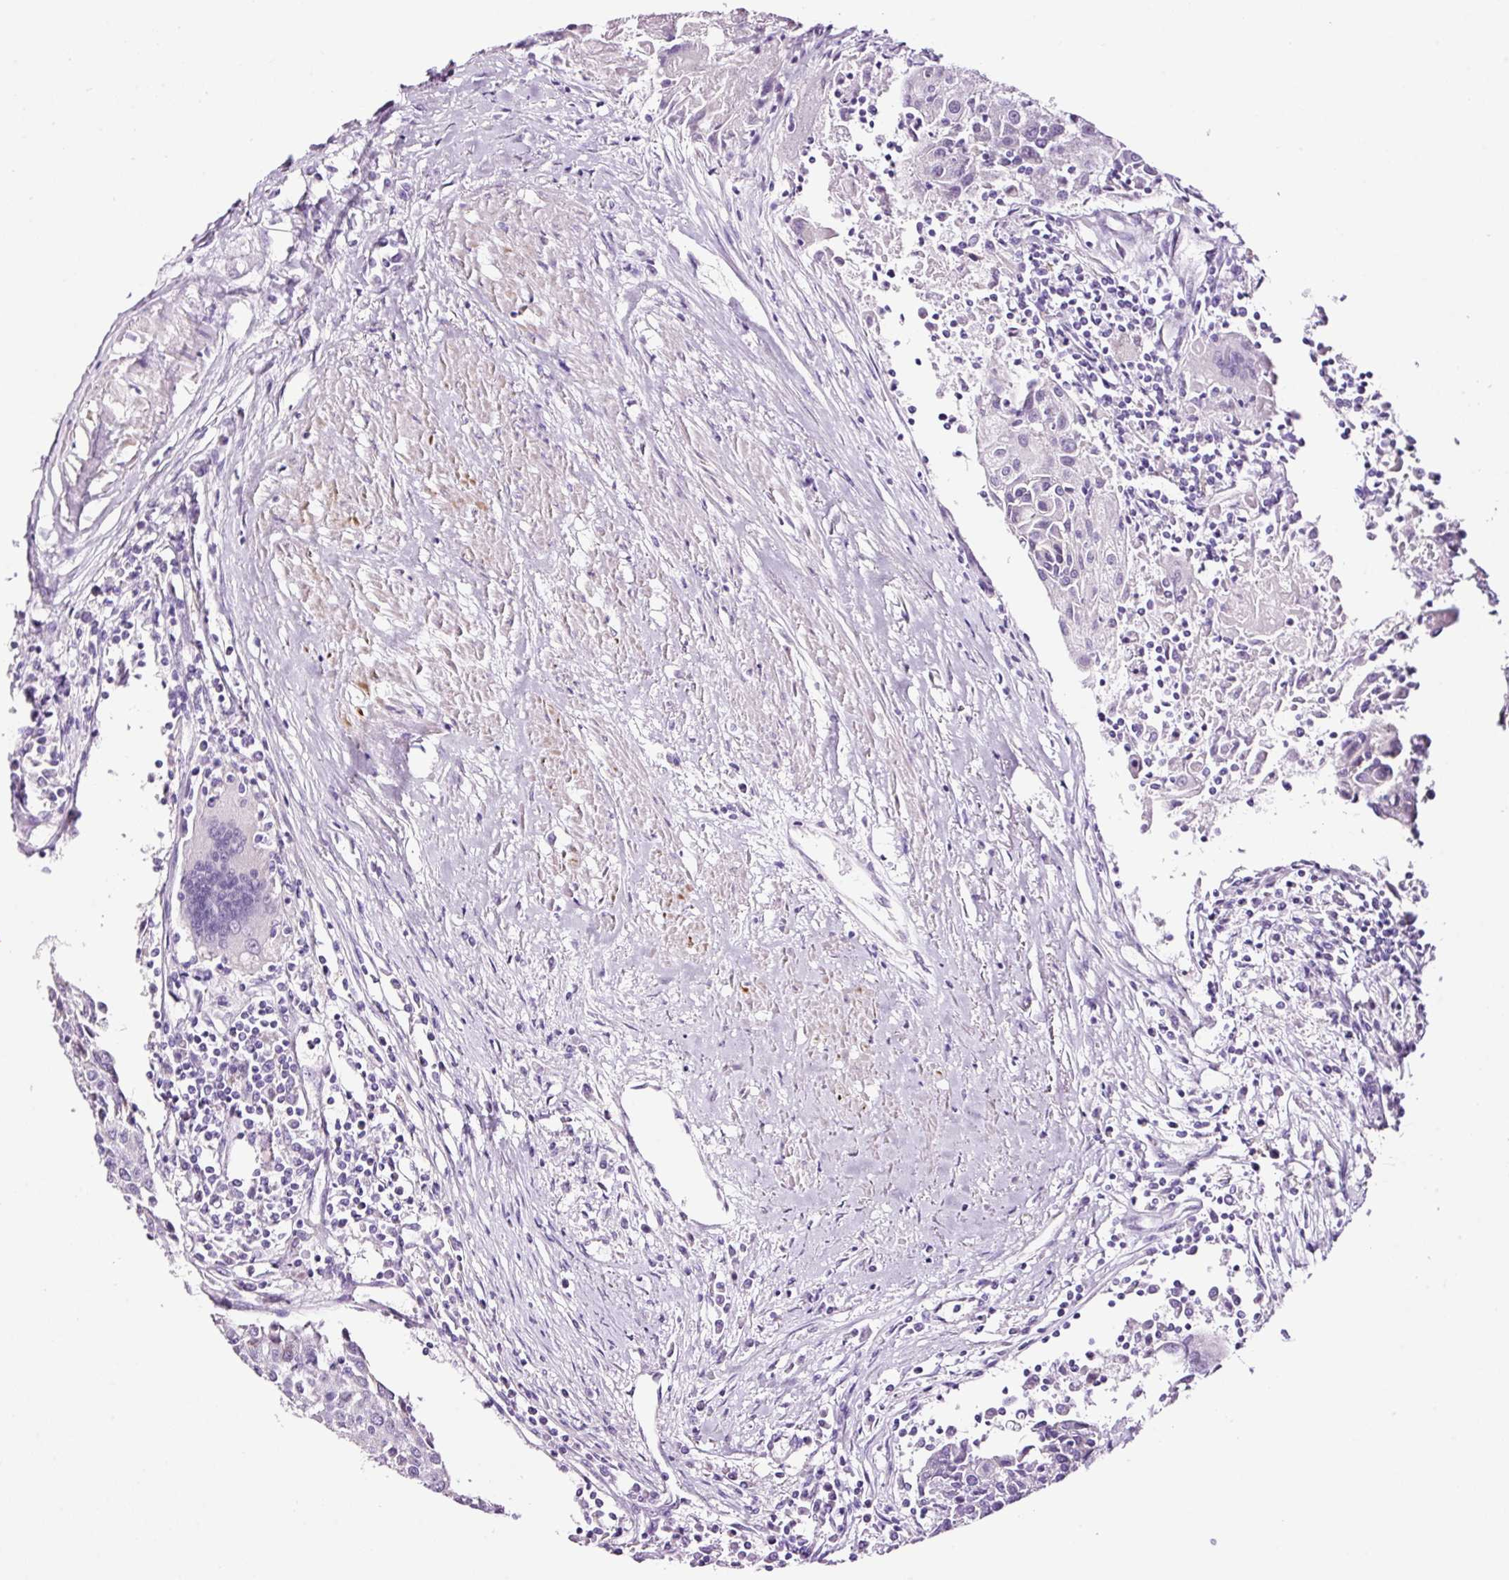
{"staining": {"intensity": "negative", "quantity": "none", "location": "none"}, "tissue": "urothelial cancer", "cell_type": "Tumor cells", "image_type": "cancer", "snomed": [{"axis": "morphology", "description": "Urothelial carcinoma, High grade"}, {"axis": "topography", "description": "Urinary bladder"}], "caption": "An image of human urothelial cancer is negative for staining in tumor cells. (Brightfield microscopy of DAB IHC at high magnification).", "gene": "RTF2", "patient": {"sex": "female", "age": 85}}